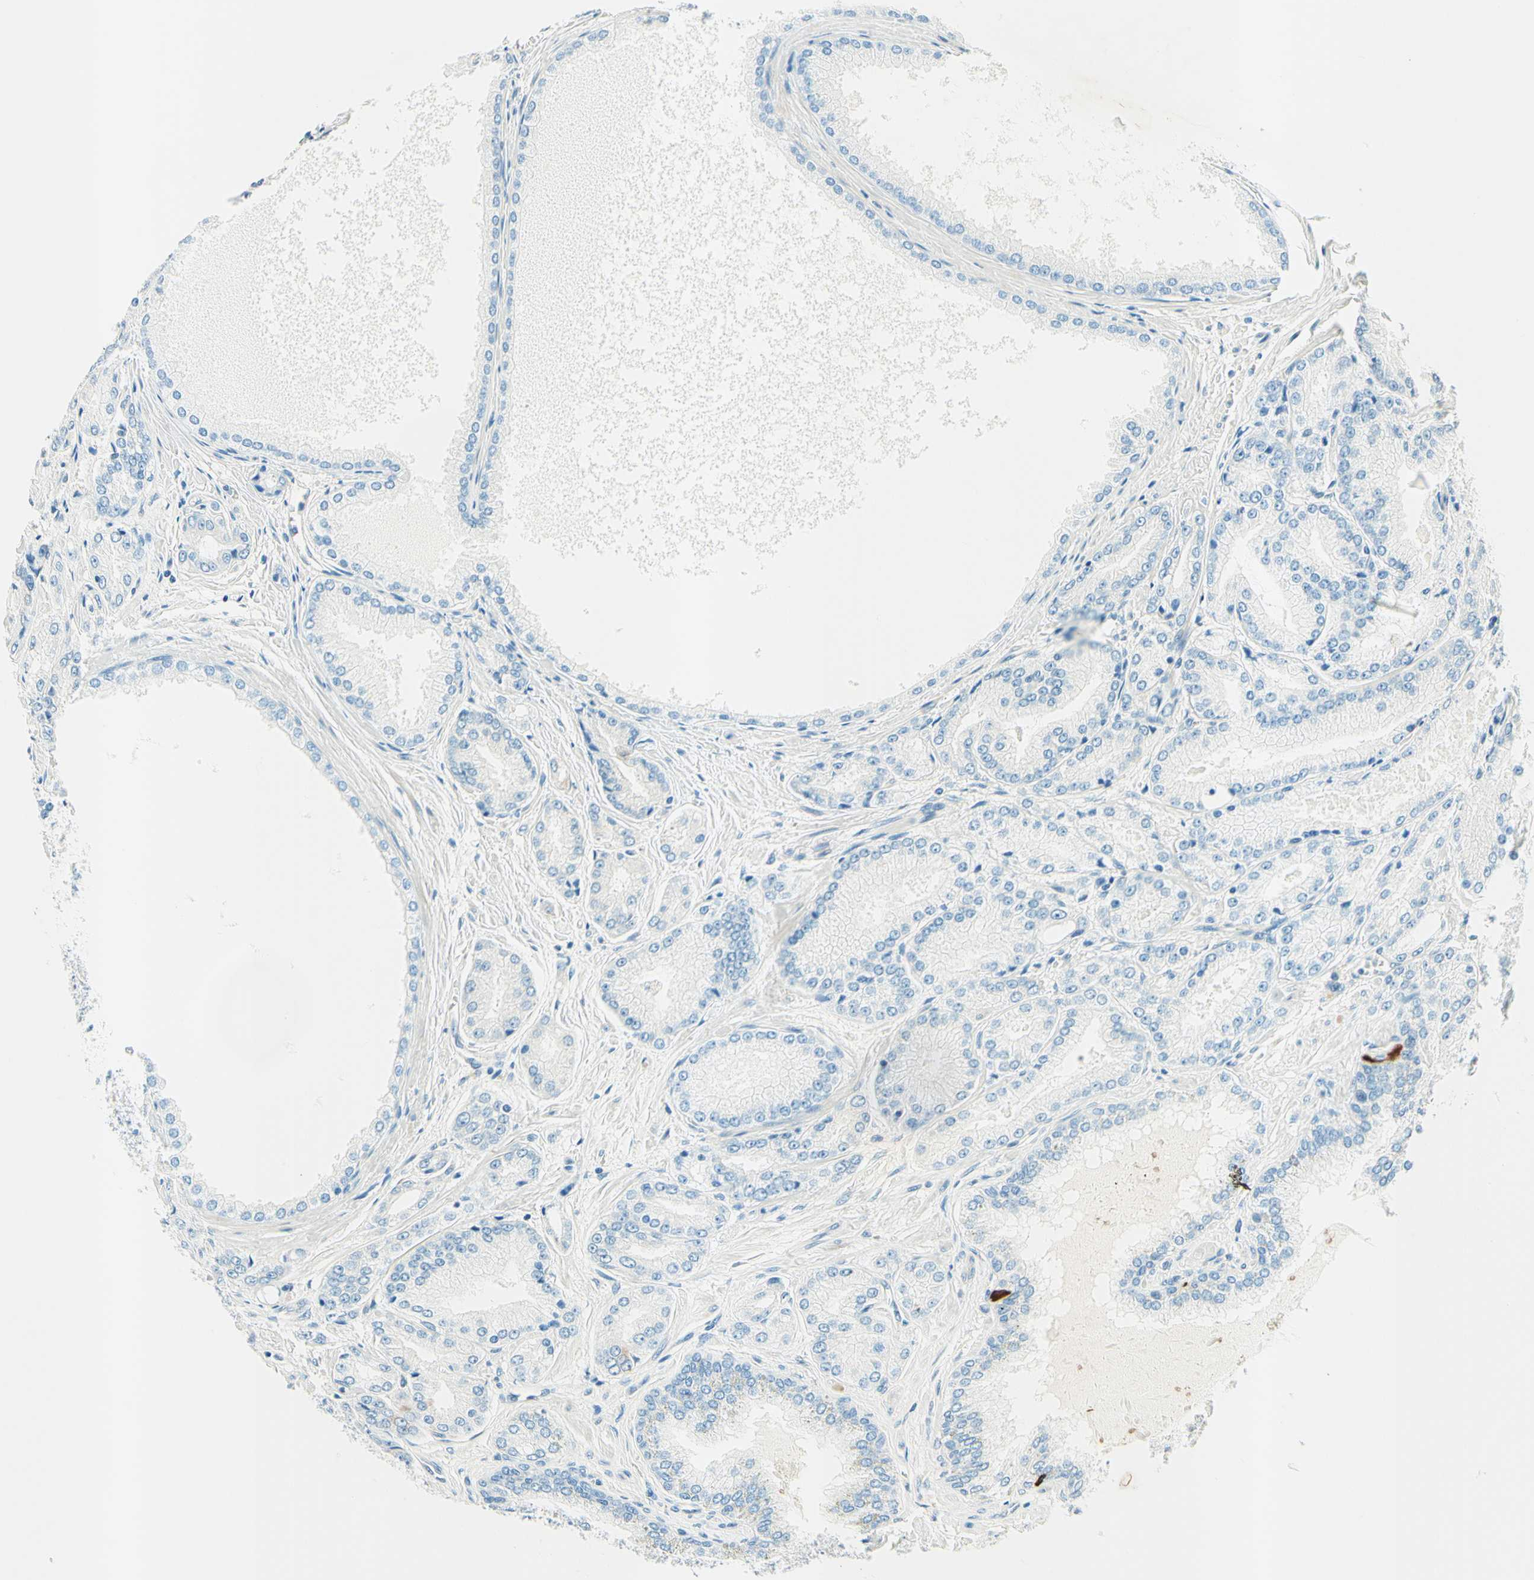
{"staining": {"intensity": "negative", "quantity": "none", "location": "none"}, "tissue": "prostate cancer", "cell_type": "Tumor cells", "image_type": "cancer", "snomed": [{"axis": "morphology", "description": "Adenocarcinoma, High grade"}, {"axis": "topography", "description": "Prostate"}], "caption": "Tumor cells show no significant positivity in prostate high-grade adenocarcinoma.", "gene": "TAOK2", "patient": {"sex": "male", "age": 59}}